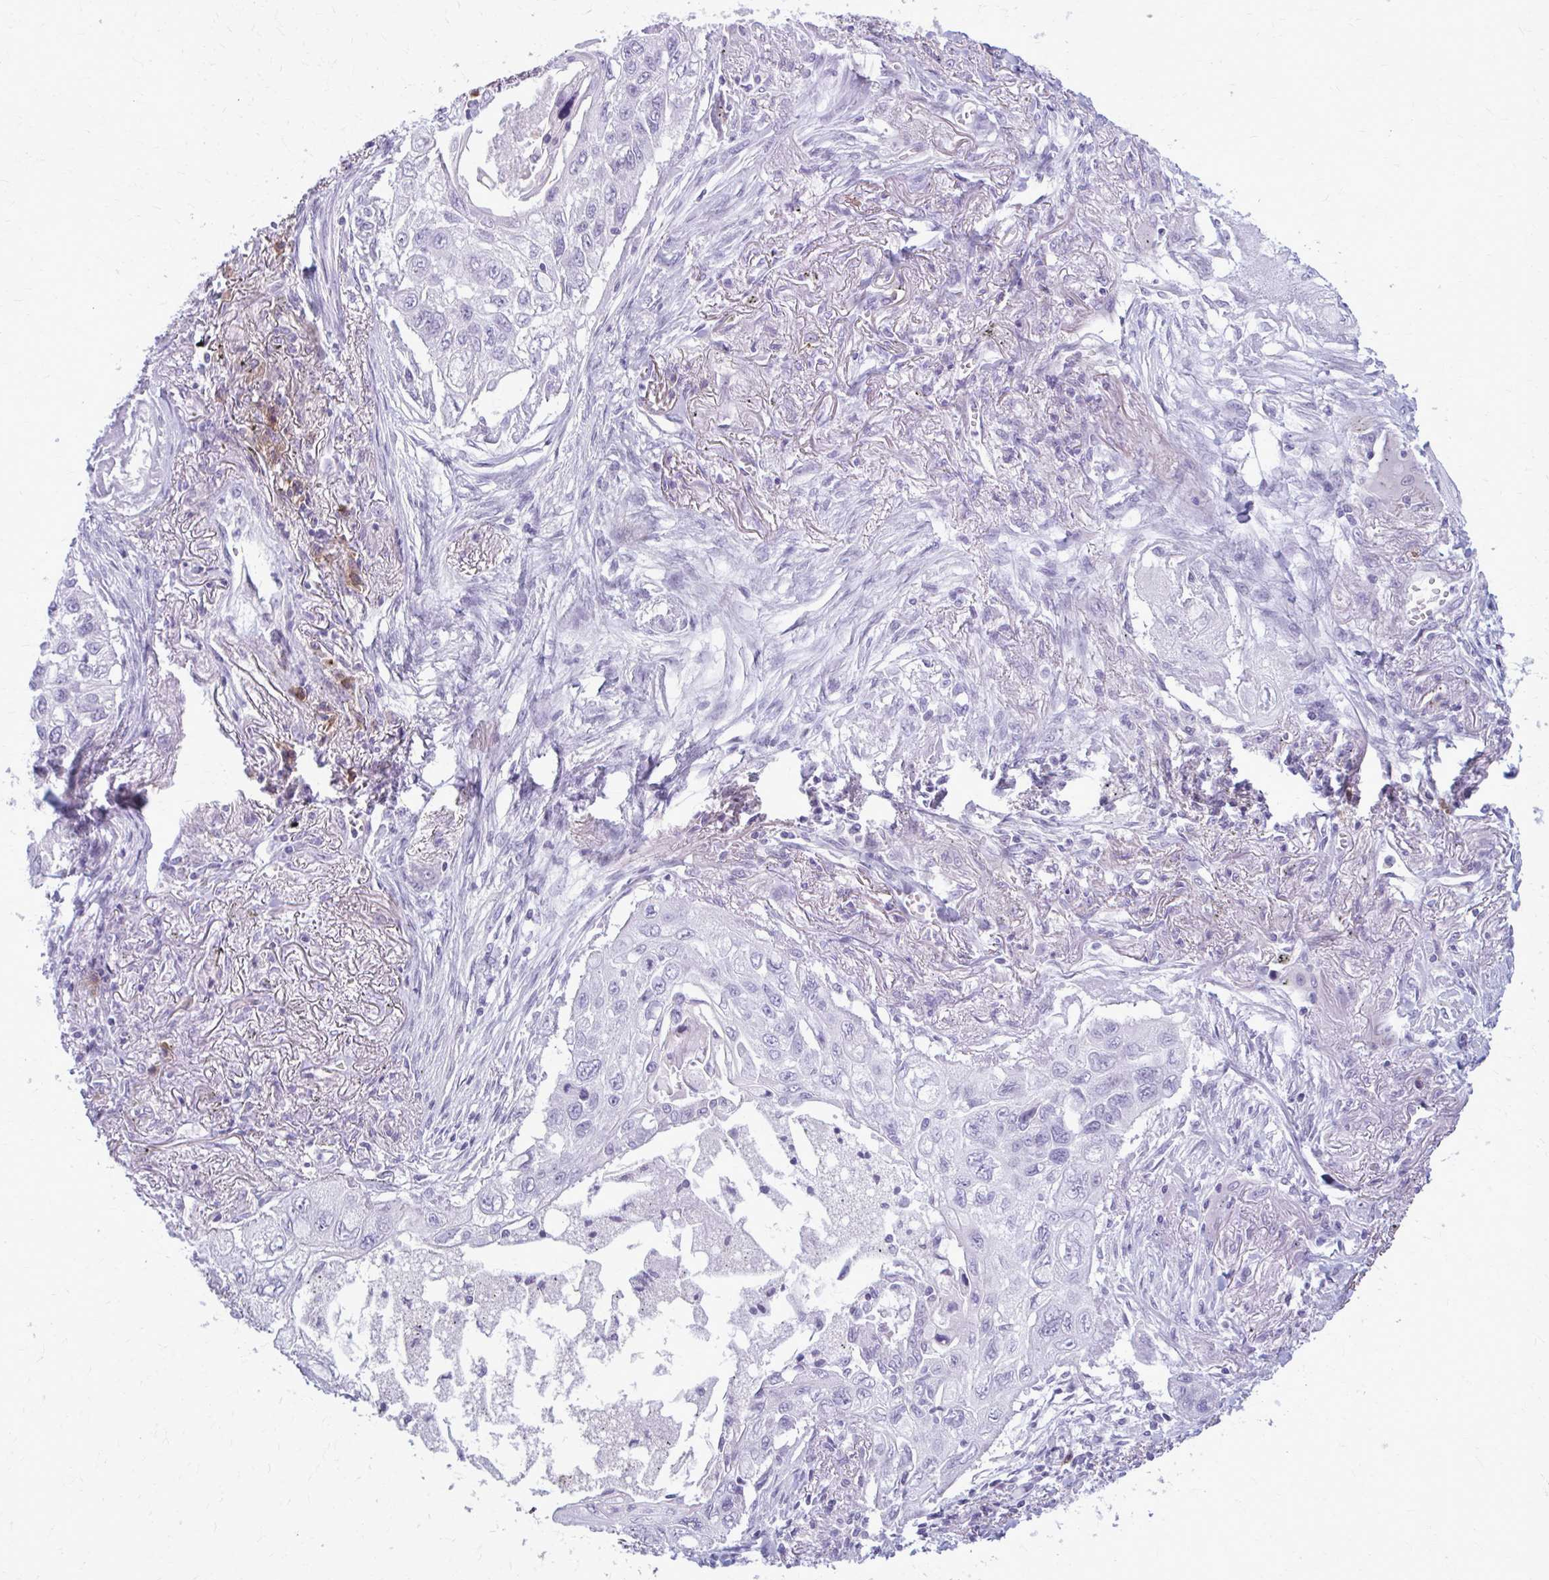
{"staining": {"intensity": "negative", "quantity": "none", "location": "none"}, "tissue": "lung cancer", "cell_type": "Tumor cells", "image_type": "cancer", "snomed": [{"axis": "morphology", "description": "Squamous cell carcinoma, NOS"}, {"axis": "topography", "description": "Lung"}], "caption": "Immunohistochemical staining of squamous cell carcinoma (lung) demonstrates no significant expression in tumor cells.", "gene": "CD38", "patient": {"sex": "male", "age": 75}}